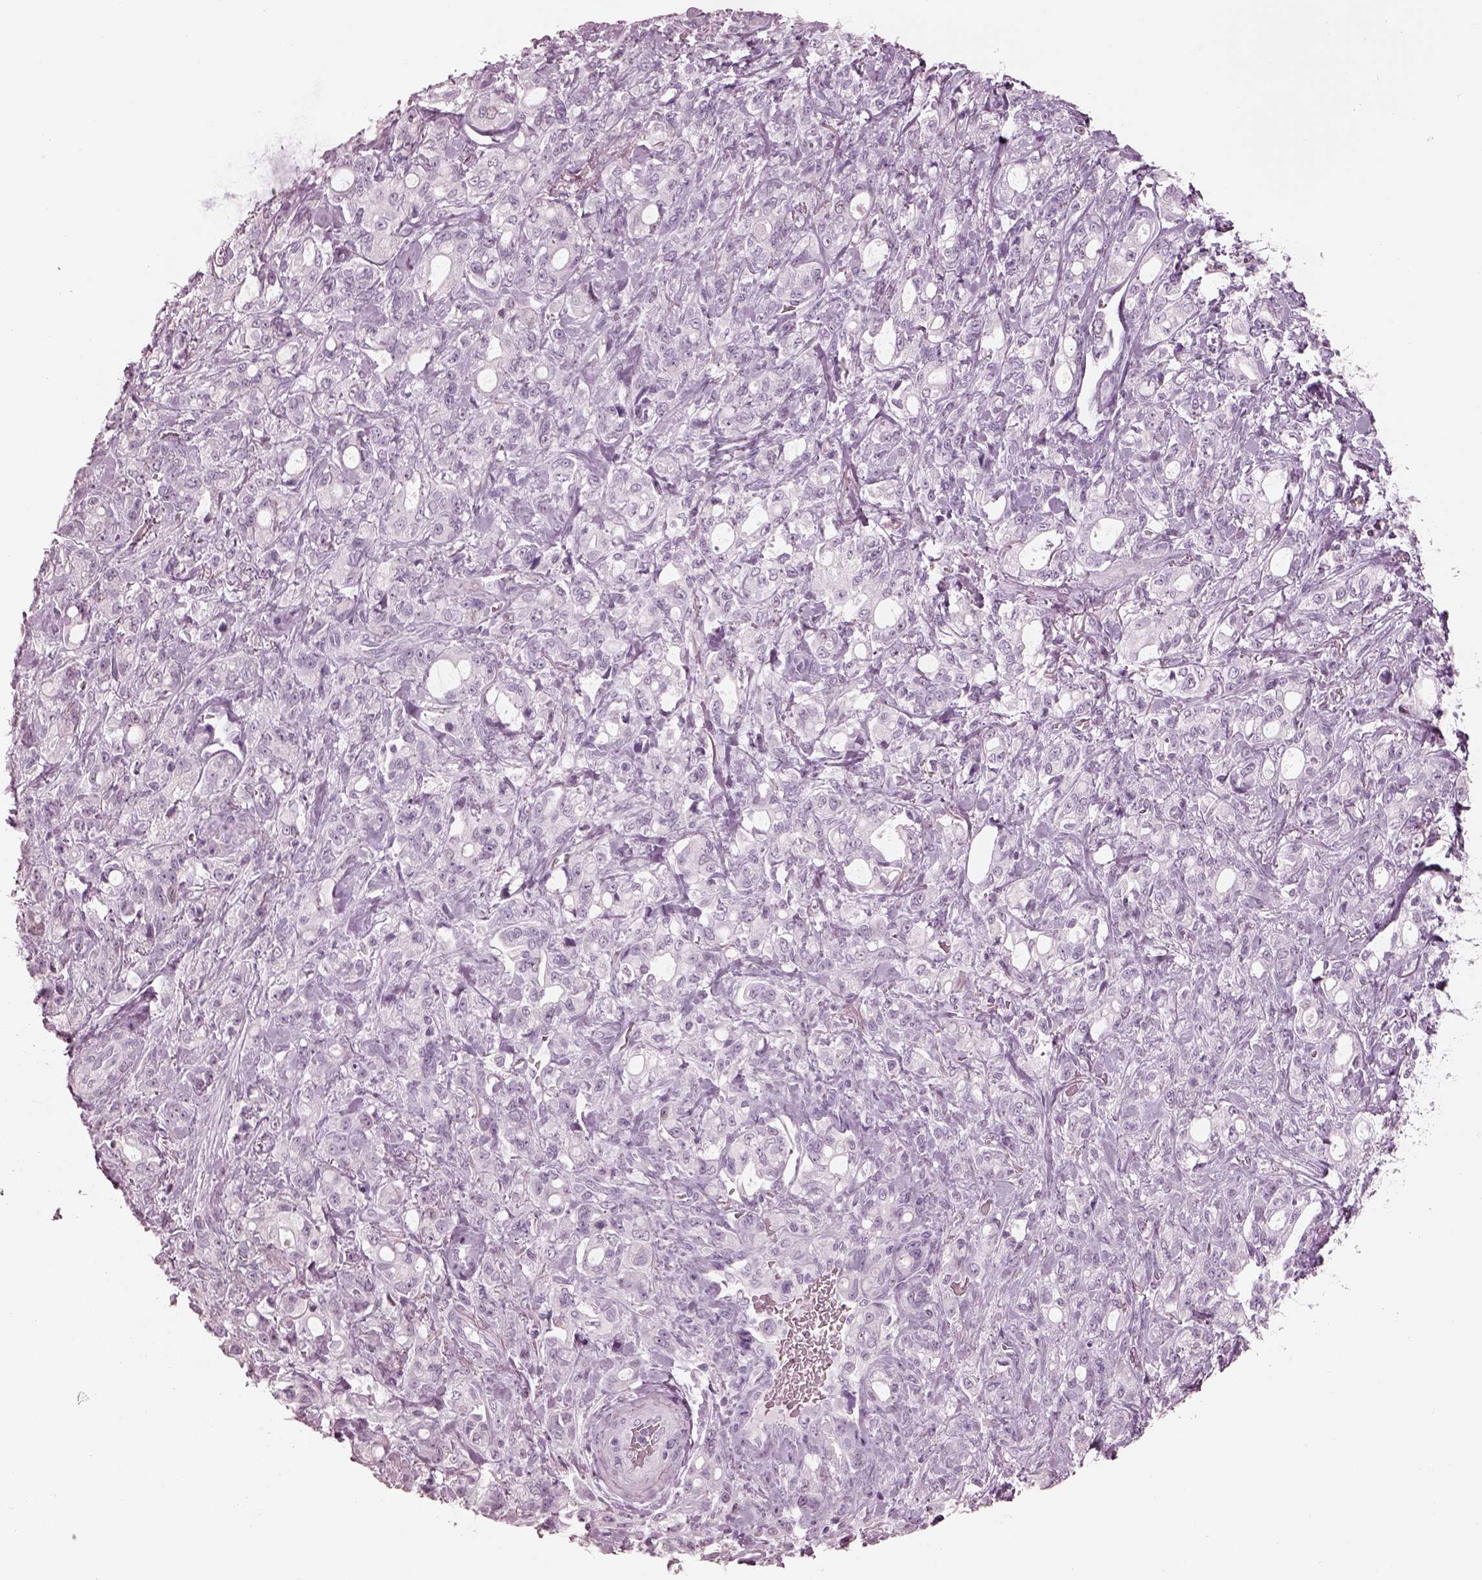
{"staining": {"intensity": "negative", "quantity": "none", "location": "none"}, "tissue": "stomach cancer", "cell_type": "Tumor cells", "image_type": "cancer", "snomed": [{"axis": "morphology", "description": "Adenocarcinoma, NOS"}, {"axis": "topography", "description": "Stomach"}], "caption": "A histopathology image of stomach cancer (adenocarcinoma) stained for a protein shows no brown staining in tumor cells.", "gene": "KRTAP24-1", "patient": {"sex": "male", "age": 63}}